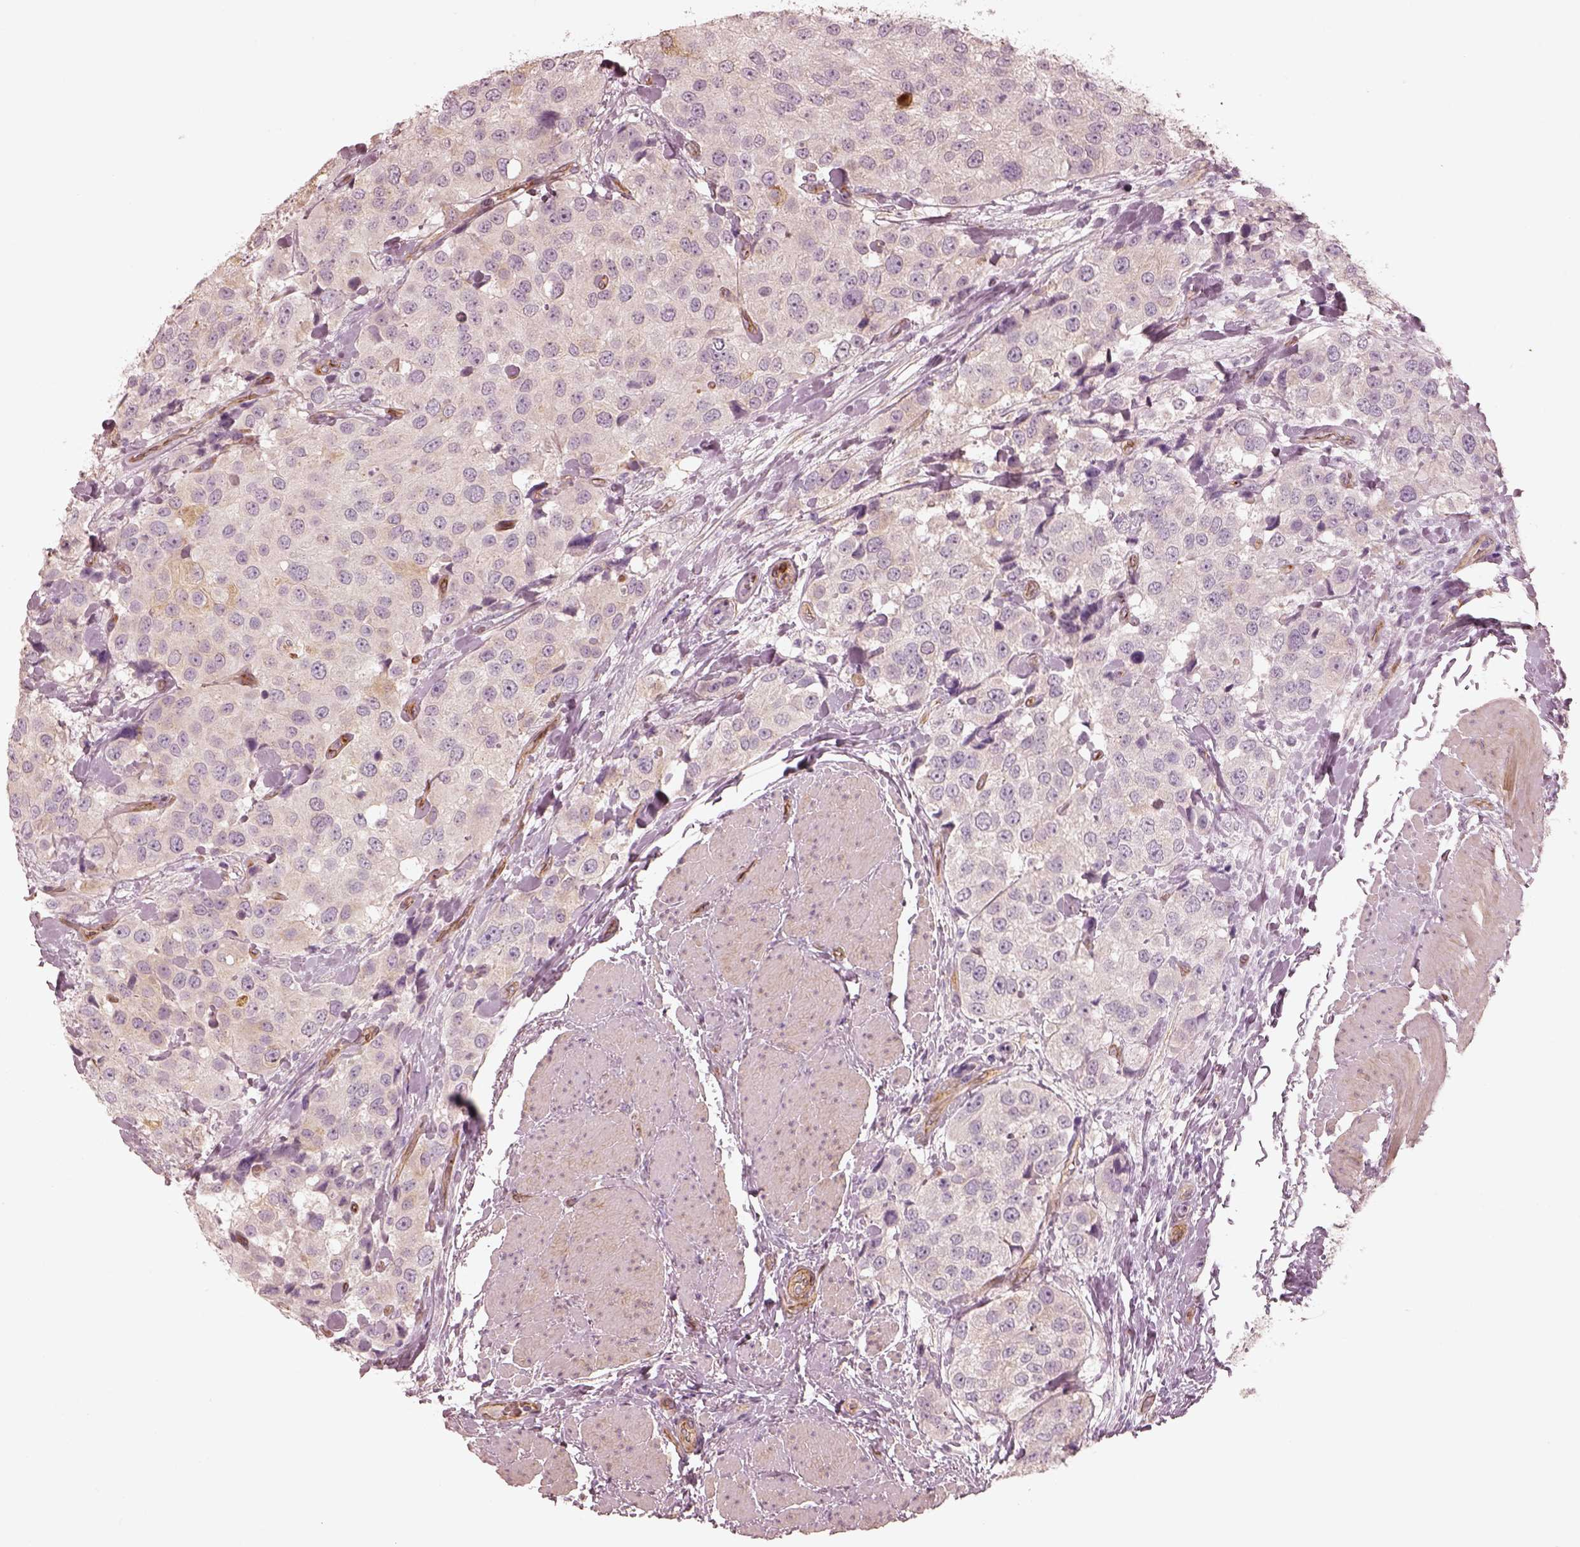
{"staining": {"intensity": "negative", "quantity": "none", "location": "none"}, "tissue": "urothelial cancer", "cell_type": "Tumor cells", "image_type": "cancer", "snomed": [{"axis": "morphology", "description": "Urothelial carcinoma, High grade"}, {"axis": "topography", "description": "Urinary bladder"}], "caption": "Tumor cells are negative for protein expression in human urothelial carcinoma (high-grade). (DAB IHC with hematoxylin counter stain).", "gene": "CRYM", "patient": {"sex": "female", "age": 64}}